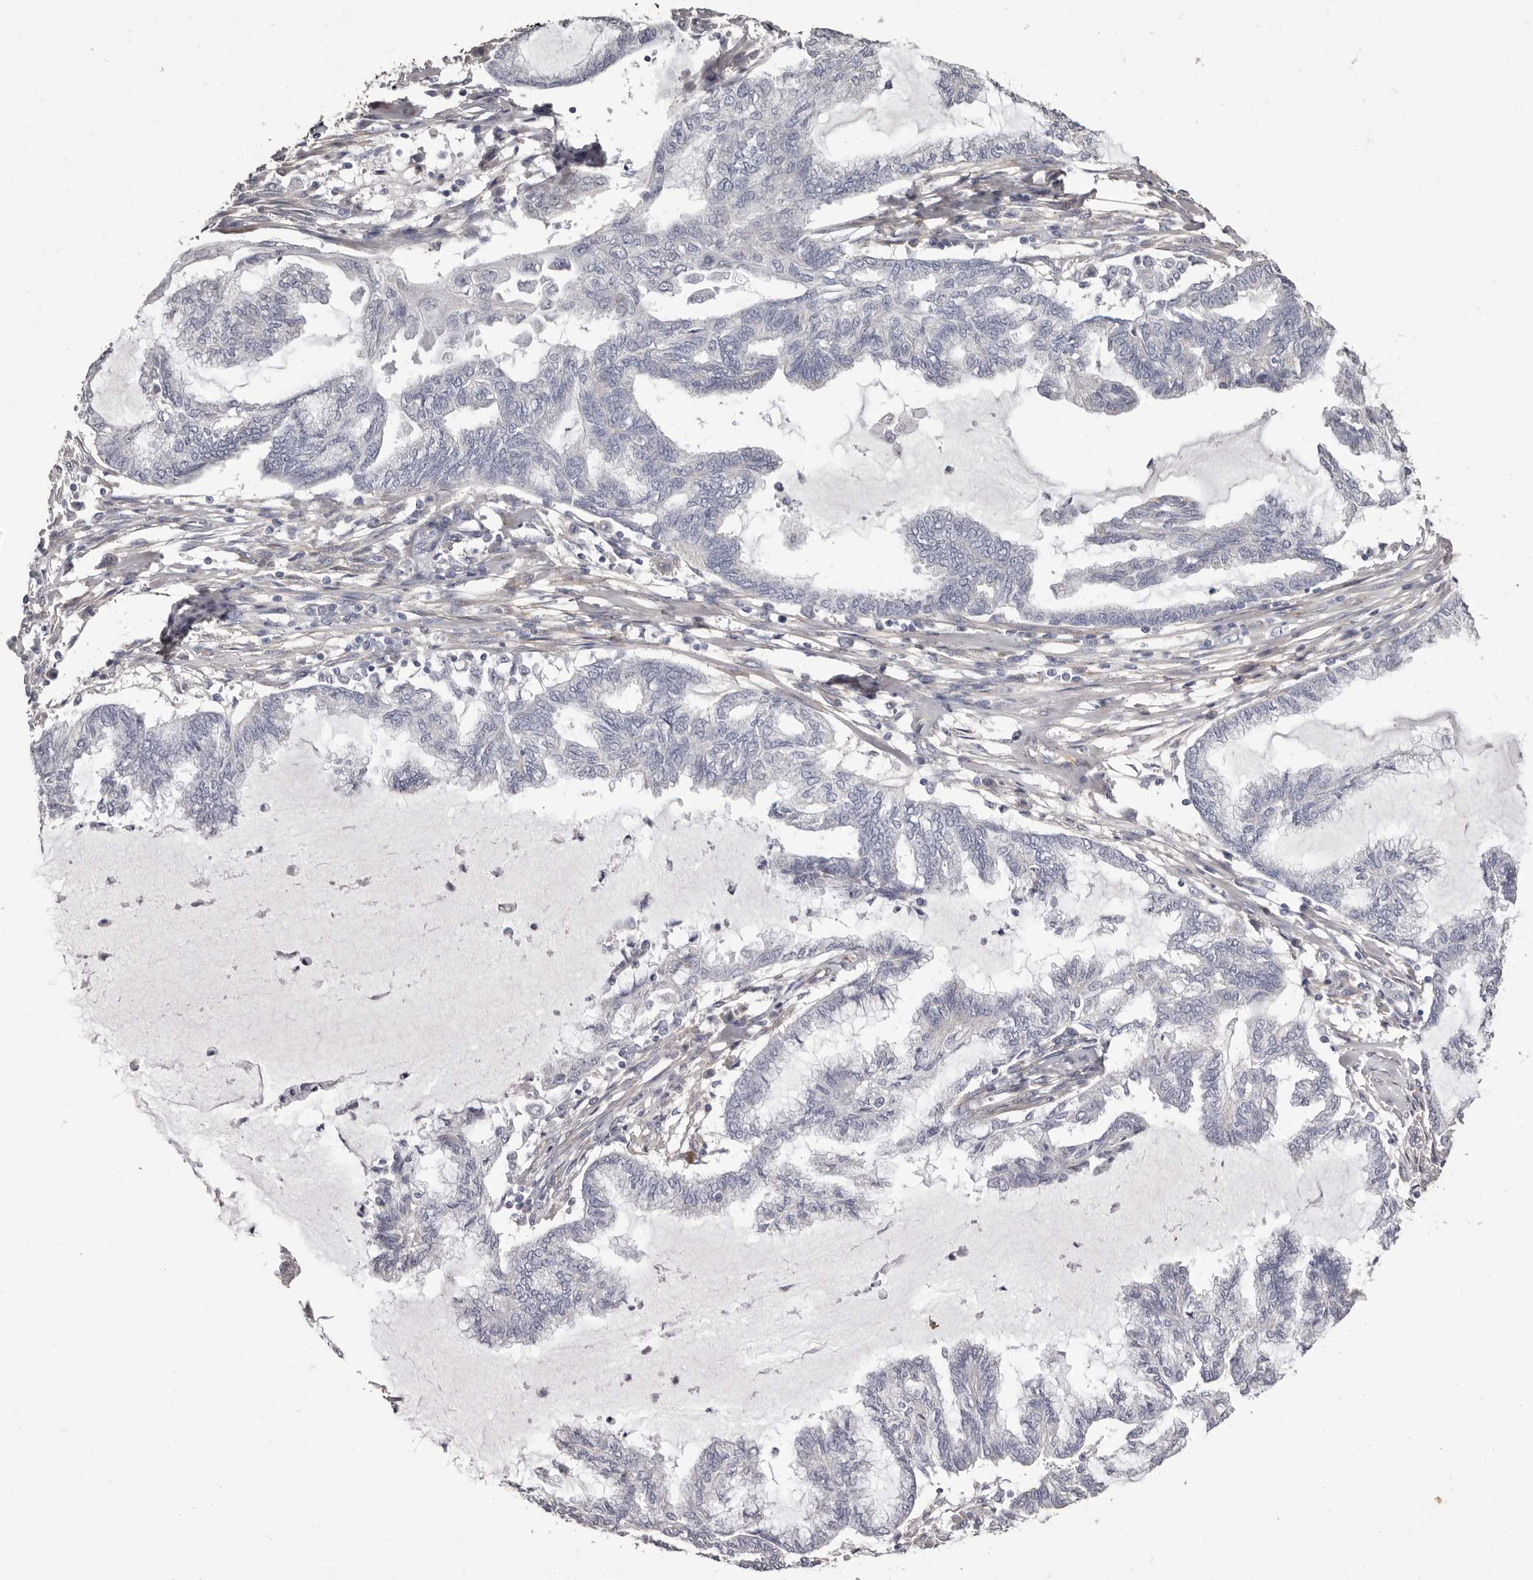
{"staining": {"intensity": "negative", "quantity": "none", "location": "none"}, "tissue": "endometrial cancer", "cell_type": "Tumor cells", "image_type": "cancer", "snomed": [{"axis": "morphology", "description": "Adenocarcinoma, NOS"}, {"axis": "topography", "description": "Endometrium"}], "caption": "IHC histopathology image of neoplastic tissue: human endometrial cancer (adenocarcinoma) stained with DAB (3,3'-diaminobenzidine) demonstrates no significant protein positivity in tumor cells. (Immunohistochemistry, brightfield microscopy, high magnification).", "gene": "COL6A1", "patient": {"sex": "female", "age": 86}}